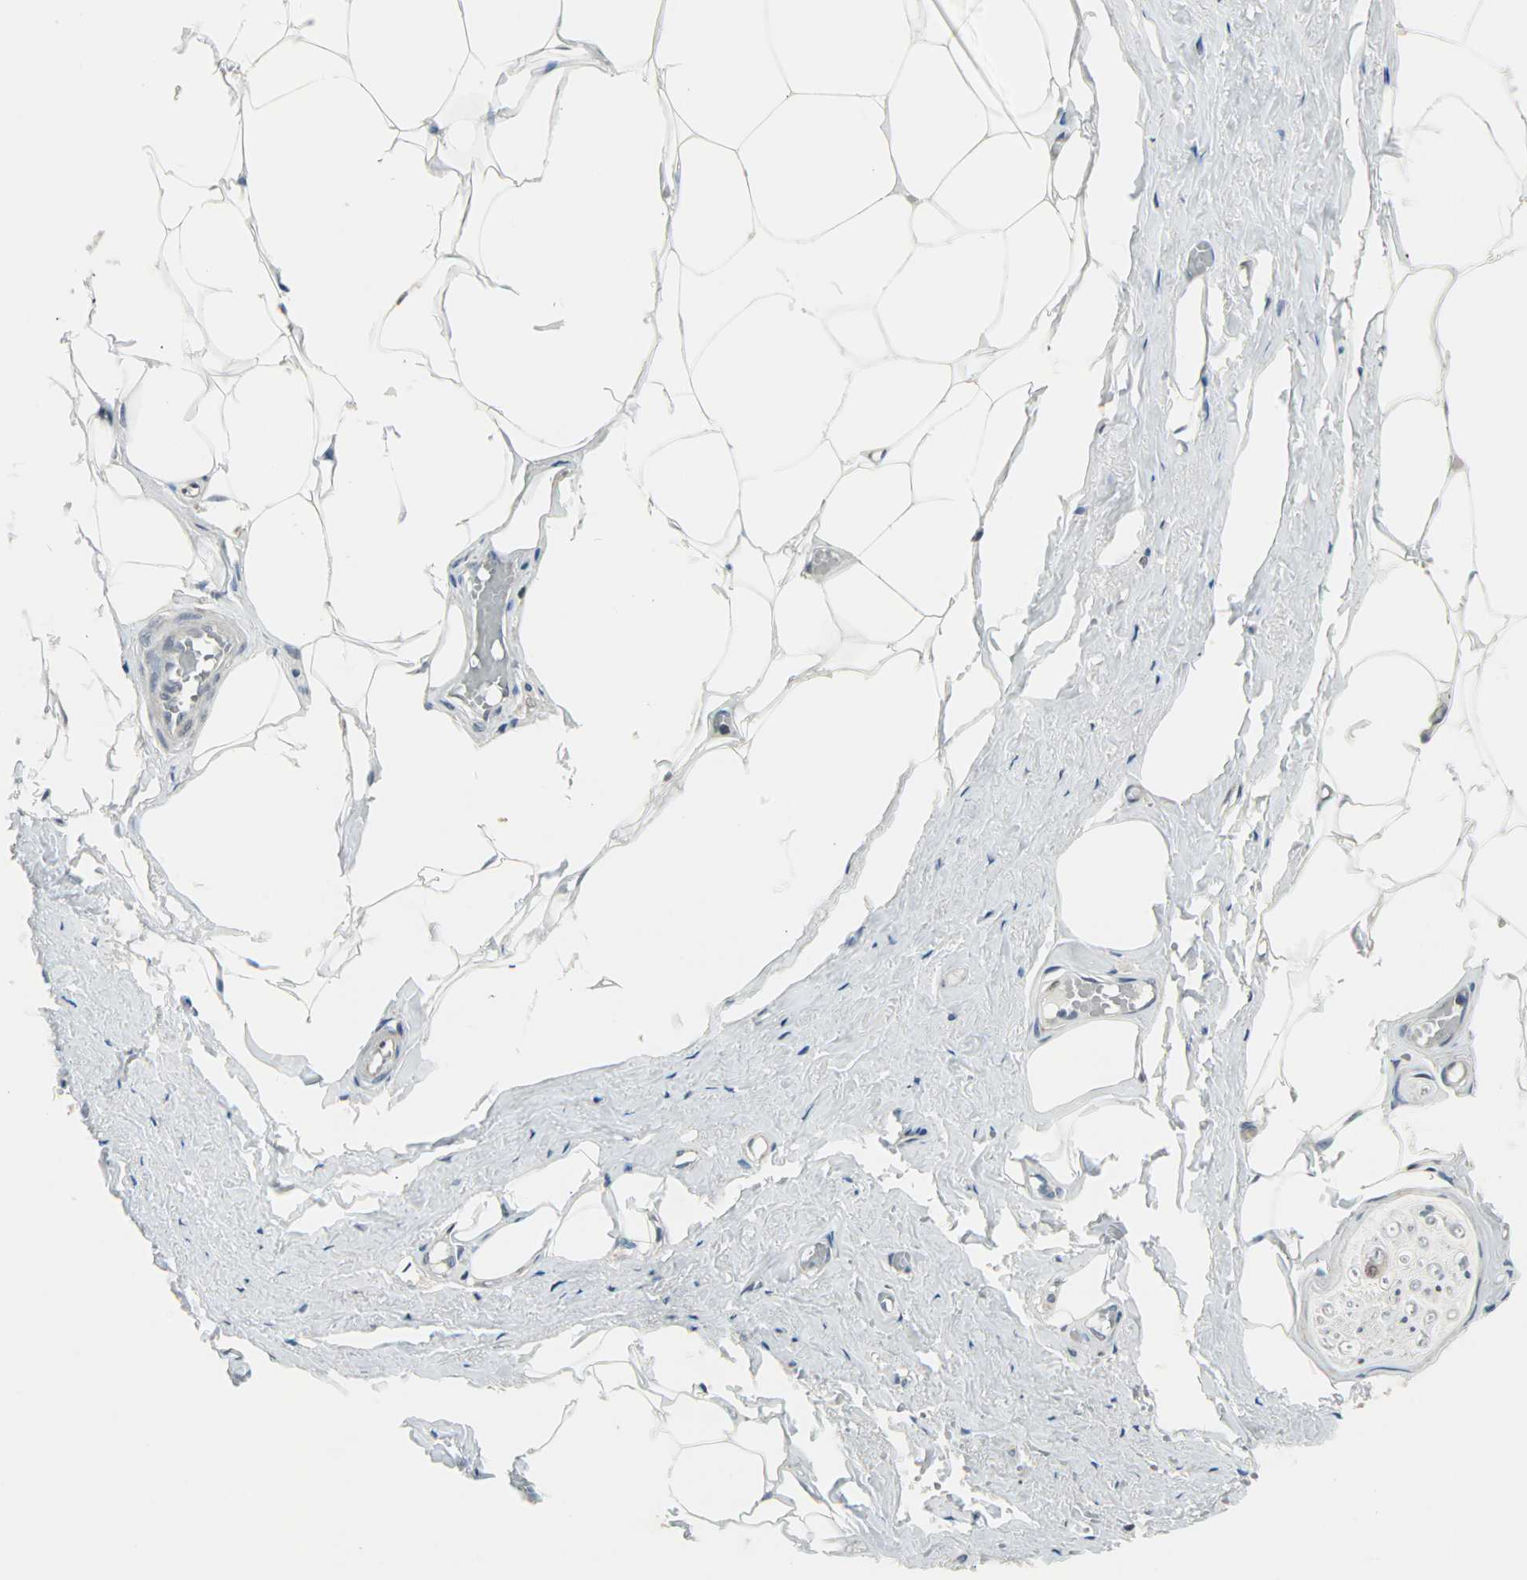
{"staining": {"intensity": "negative", "quantity": "none", "location": "none"}, "tissue": "adipose tissue", "cell_type": "Adipocytes", "image_type": "normal", "snomed": [{"axis": "morphology", "description": "Normal tissue, NOS"}, {"axis": "topography", "description": "Soft tissue"}, {"axis": "topography", "description": "Peripheral nerve tissue"}], "caption": "A high-resolution histopathology image shows immunohistochemistry (IHC) staining of benign adipose tissue, which exhibits no significant positivity in adipocytes.", "gene": "CBX4", "patient": {"sex": "female", "age": 68}}